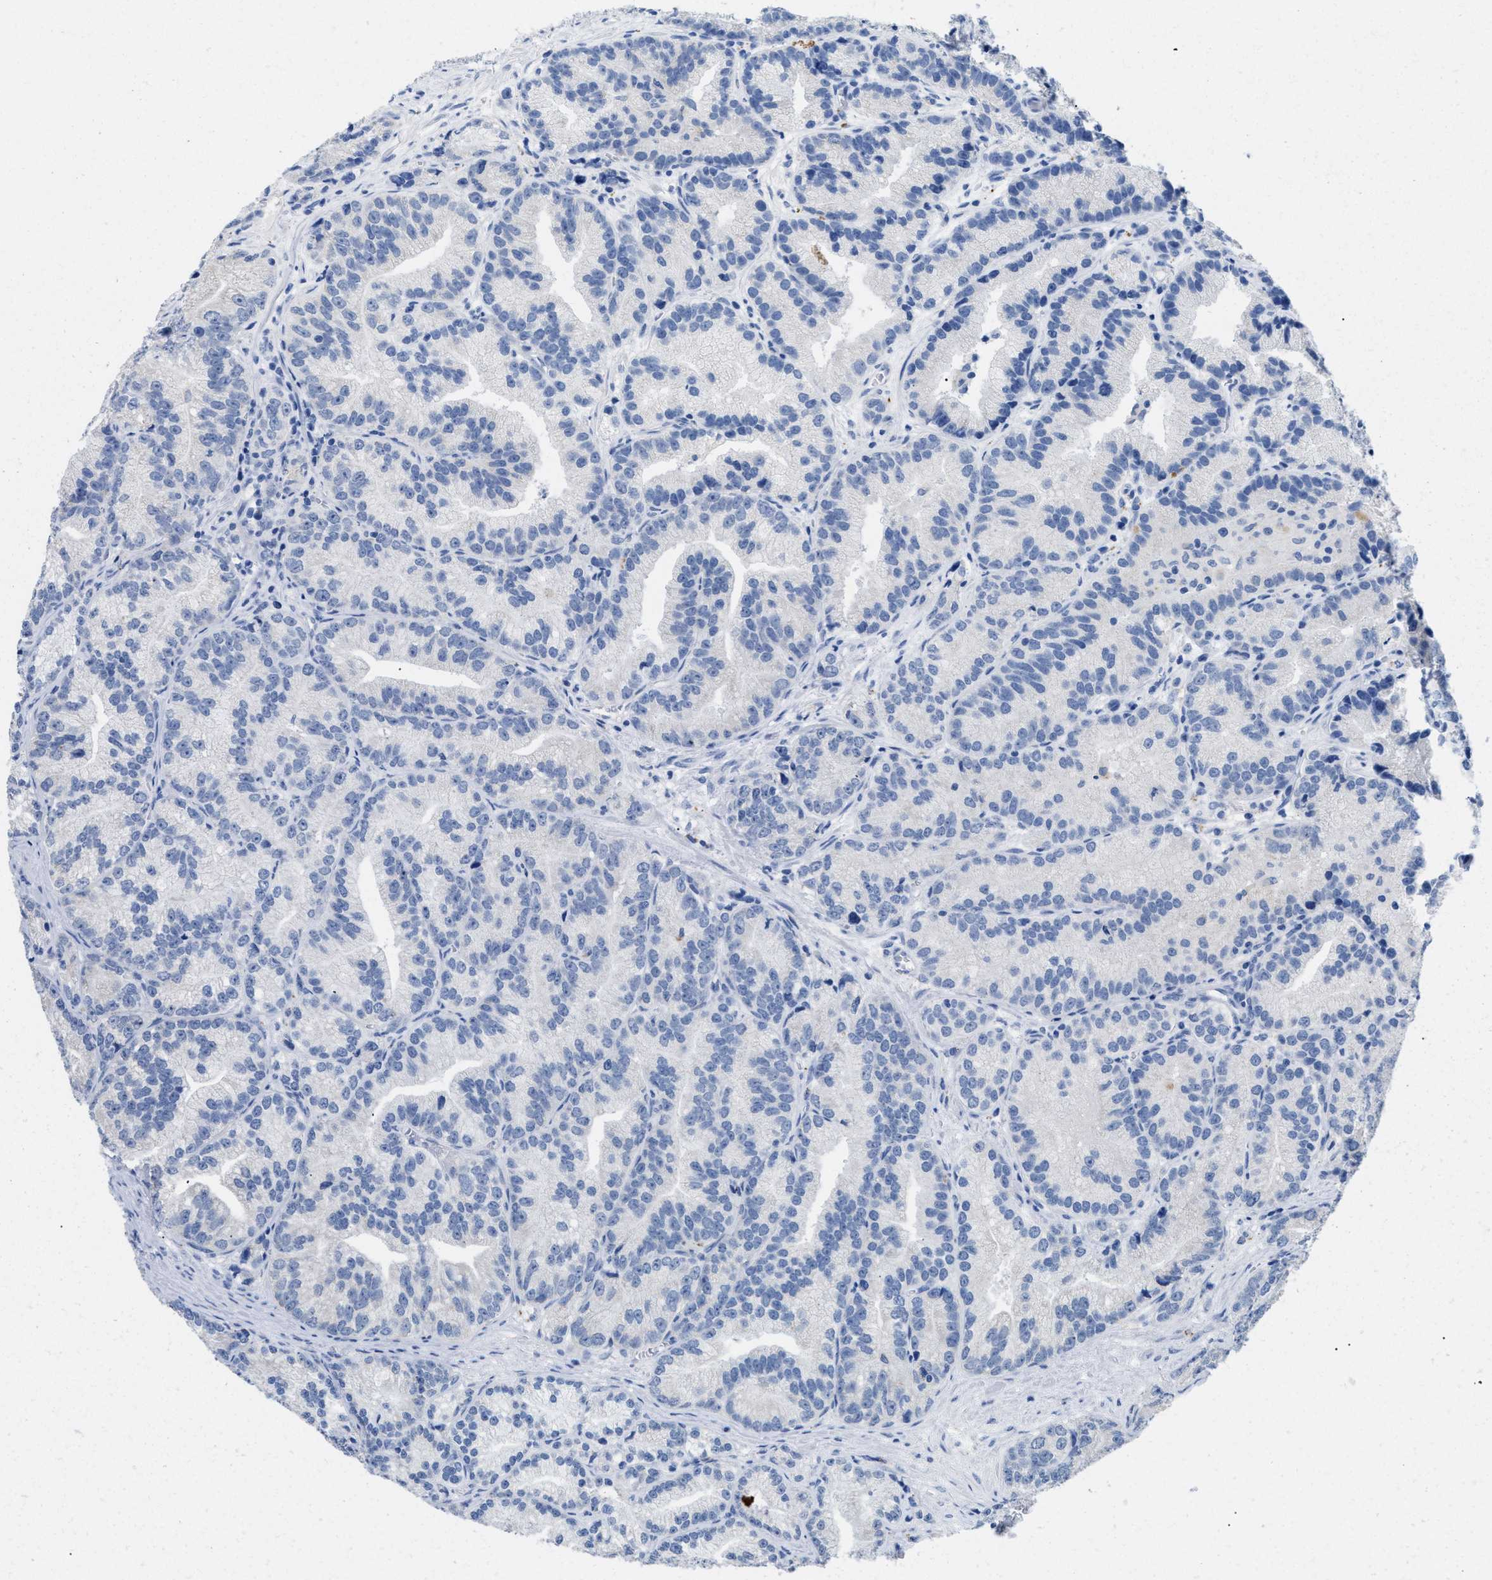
{"staining": {"intensity": "negative", "quantity": "none", "location": "none"}, "tissue": "prostate cancer", "cell_type": "Tumor cells", "image_type": "cancer", "snomed": [{"axis": "morphology", "description": "Adenocarcinoma, Low grade"}, {"axis": "topography", "description": "Prostate"}], "caption": "Immunohistochemical staining of prostate adenocarcinoma (low-grade) reveals no significant positivity in tumor cells.", "gene": "APOBEC2", "patient": {"sex": "male", "age": 89}}